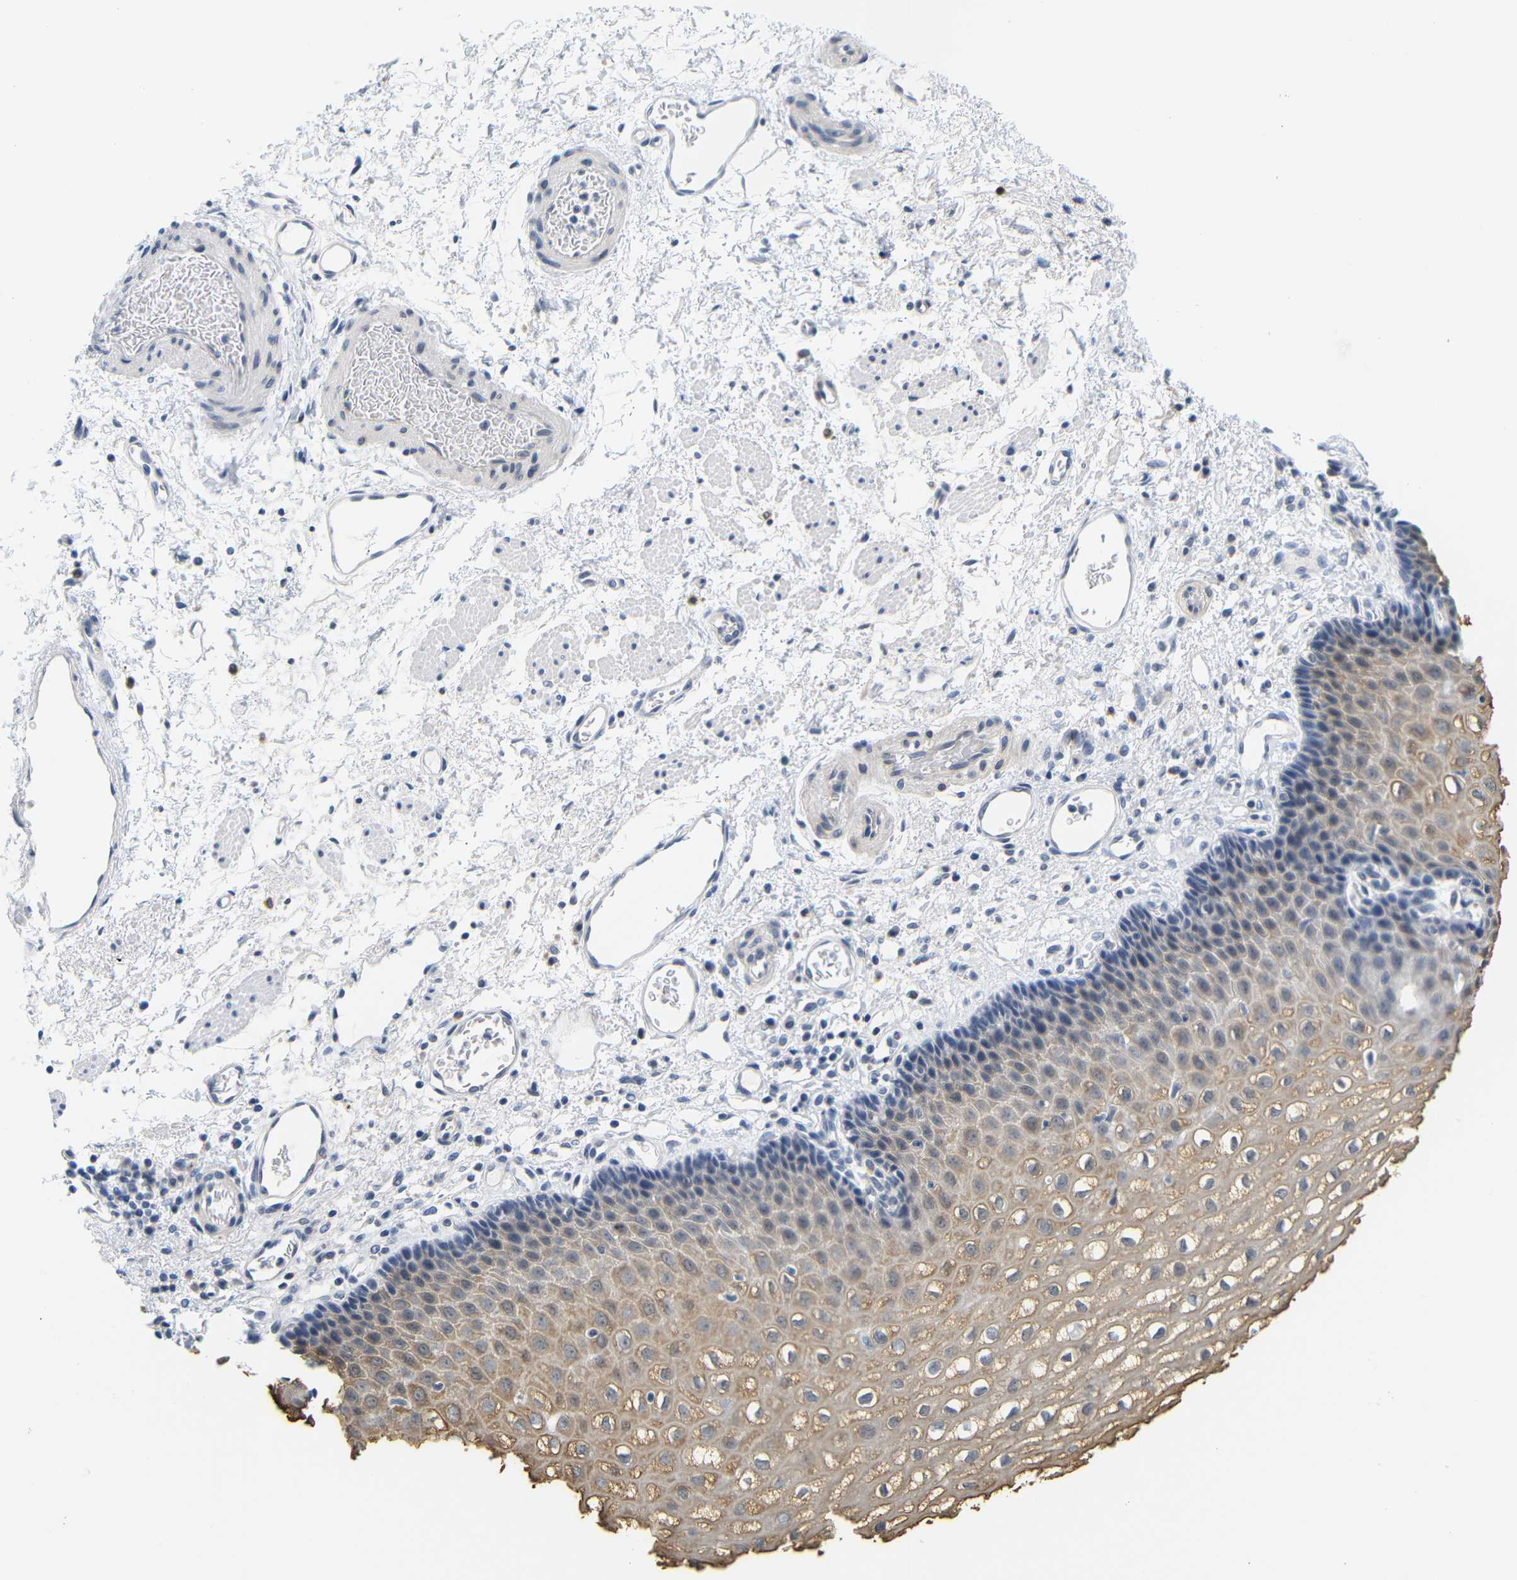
{"staining": {"intensity": "moderate", "quantity": ">75%", "location": "cytoplasmic/membranous"}, "tissue": "esophagus", "cell_type": "Squamous epithelial cells", "image_type": "normal", "snomed": [{"axis": "morphology", "description": "Normal tissue, NOS"}, {"axis": "topography", "description": "Esophagus"}], "caption": "Approximately >75% of squamous epithelial cells in benign esophagus exhibit moderate cytoplasmic/membranous protein staining as visualized by brown immunohistochemical staining.", "gene": "GJA5", "patient": {"sex": "male", "age": 54}}